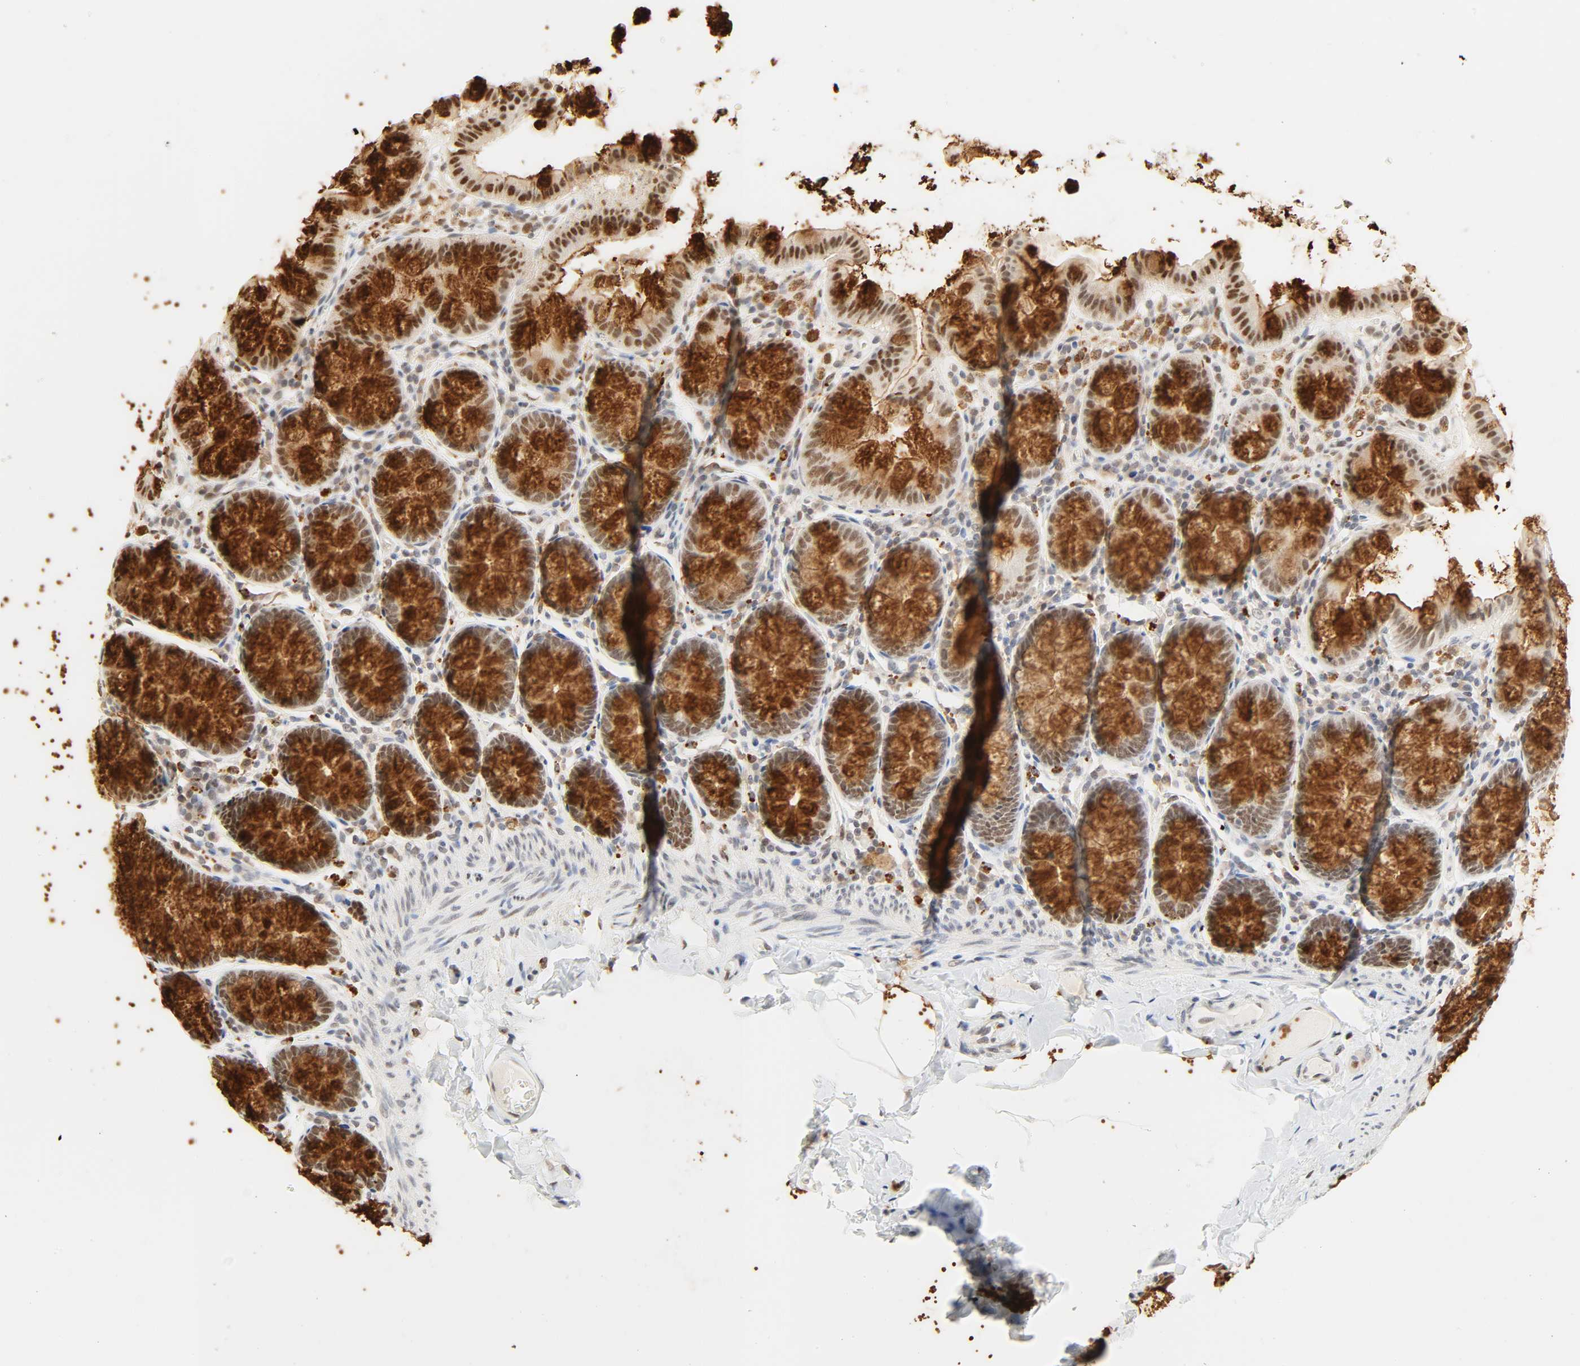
{"staining": {"intensity": "weak", "quantity": ">75%", "location": "nuclear"}, "tissue": "colon", "cell_type": "Endothelial cells", "image_type": "normal", "snomed": [{"axis": "morphology", "description": "Normal tissue, NOS"}, {"axis": "topography", "description": "Colon"}], "caption": "An image showing weak nuclear expression in about >75% of endothelial cells in benign colon, as visualized by brown immunohistochemical staining.", "gene": "DAZAP1", "patient": {"sex": "female", "age": 61}}